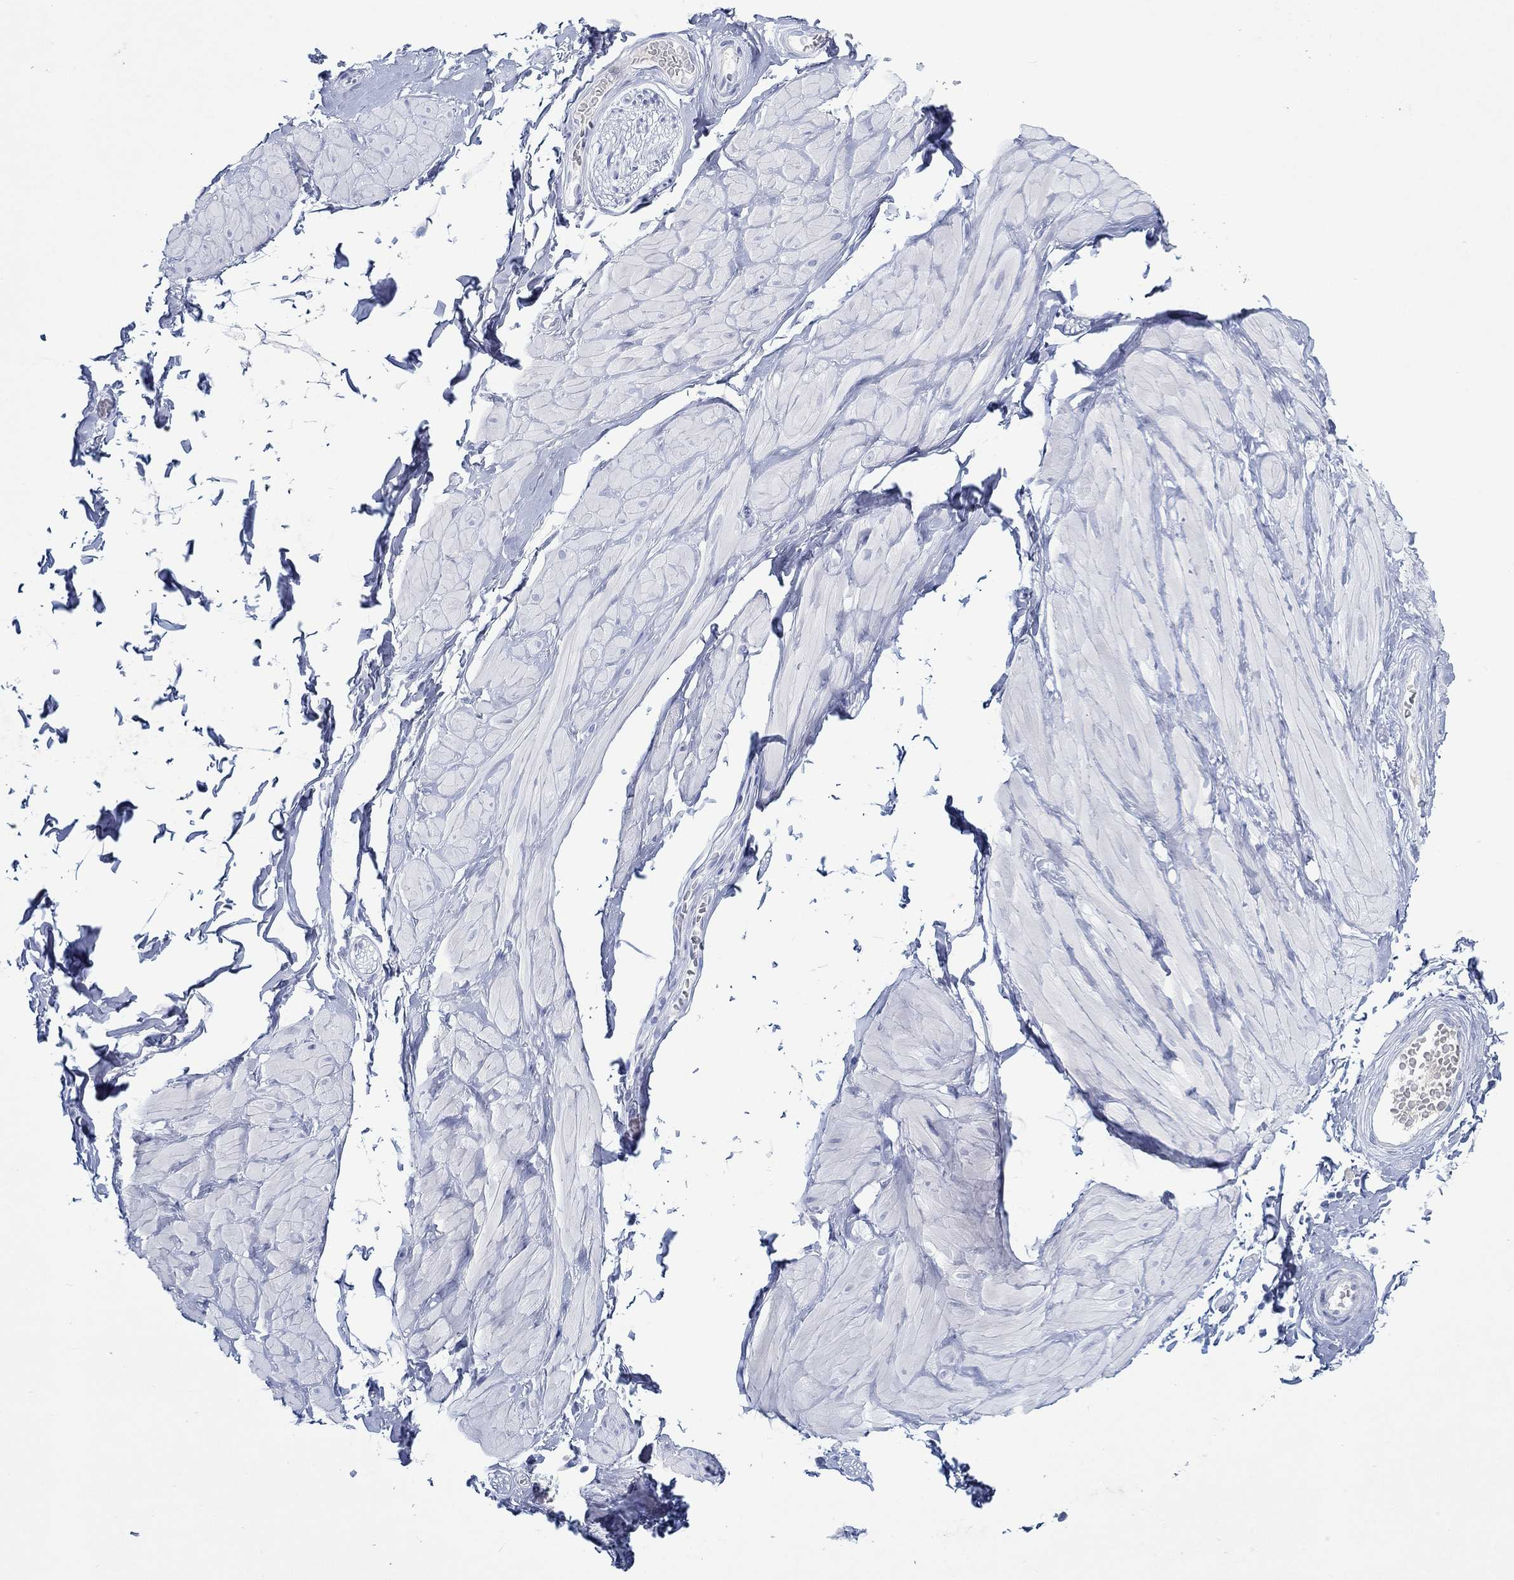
{"staining": {"intensity": "negative", "quantity": "none", "location": "none"}, "tissue": "adipose tissue", "cell_type": "Adipocytes", "image_type": "normal", "snomed": [{"axis": "morphology", "description": "Normal tissue, NOS"}, {"axis": "topography", "description": "Smooth muscle"}, {"axis": "topography", "description": "Peripheral nerve tissue"}], "caption": "DAB immunohistochemical staining of normal human adipose tissue demonstrates no significant positivity in adipocytes.", "gene": "PAX9", "patient": {"sex": "male", "age": 22}}